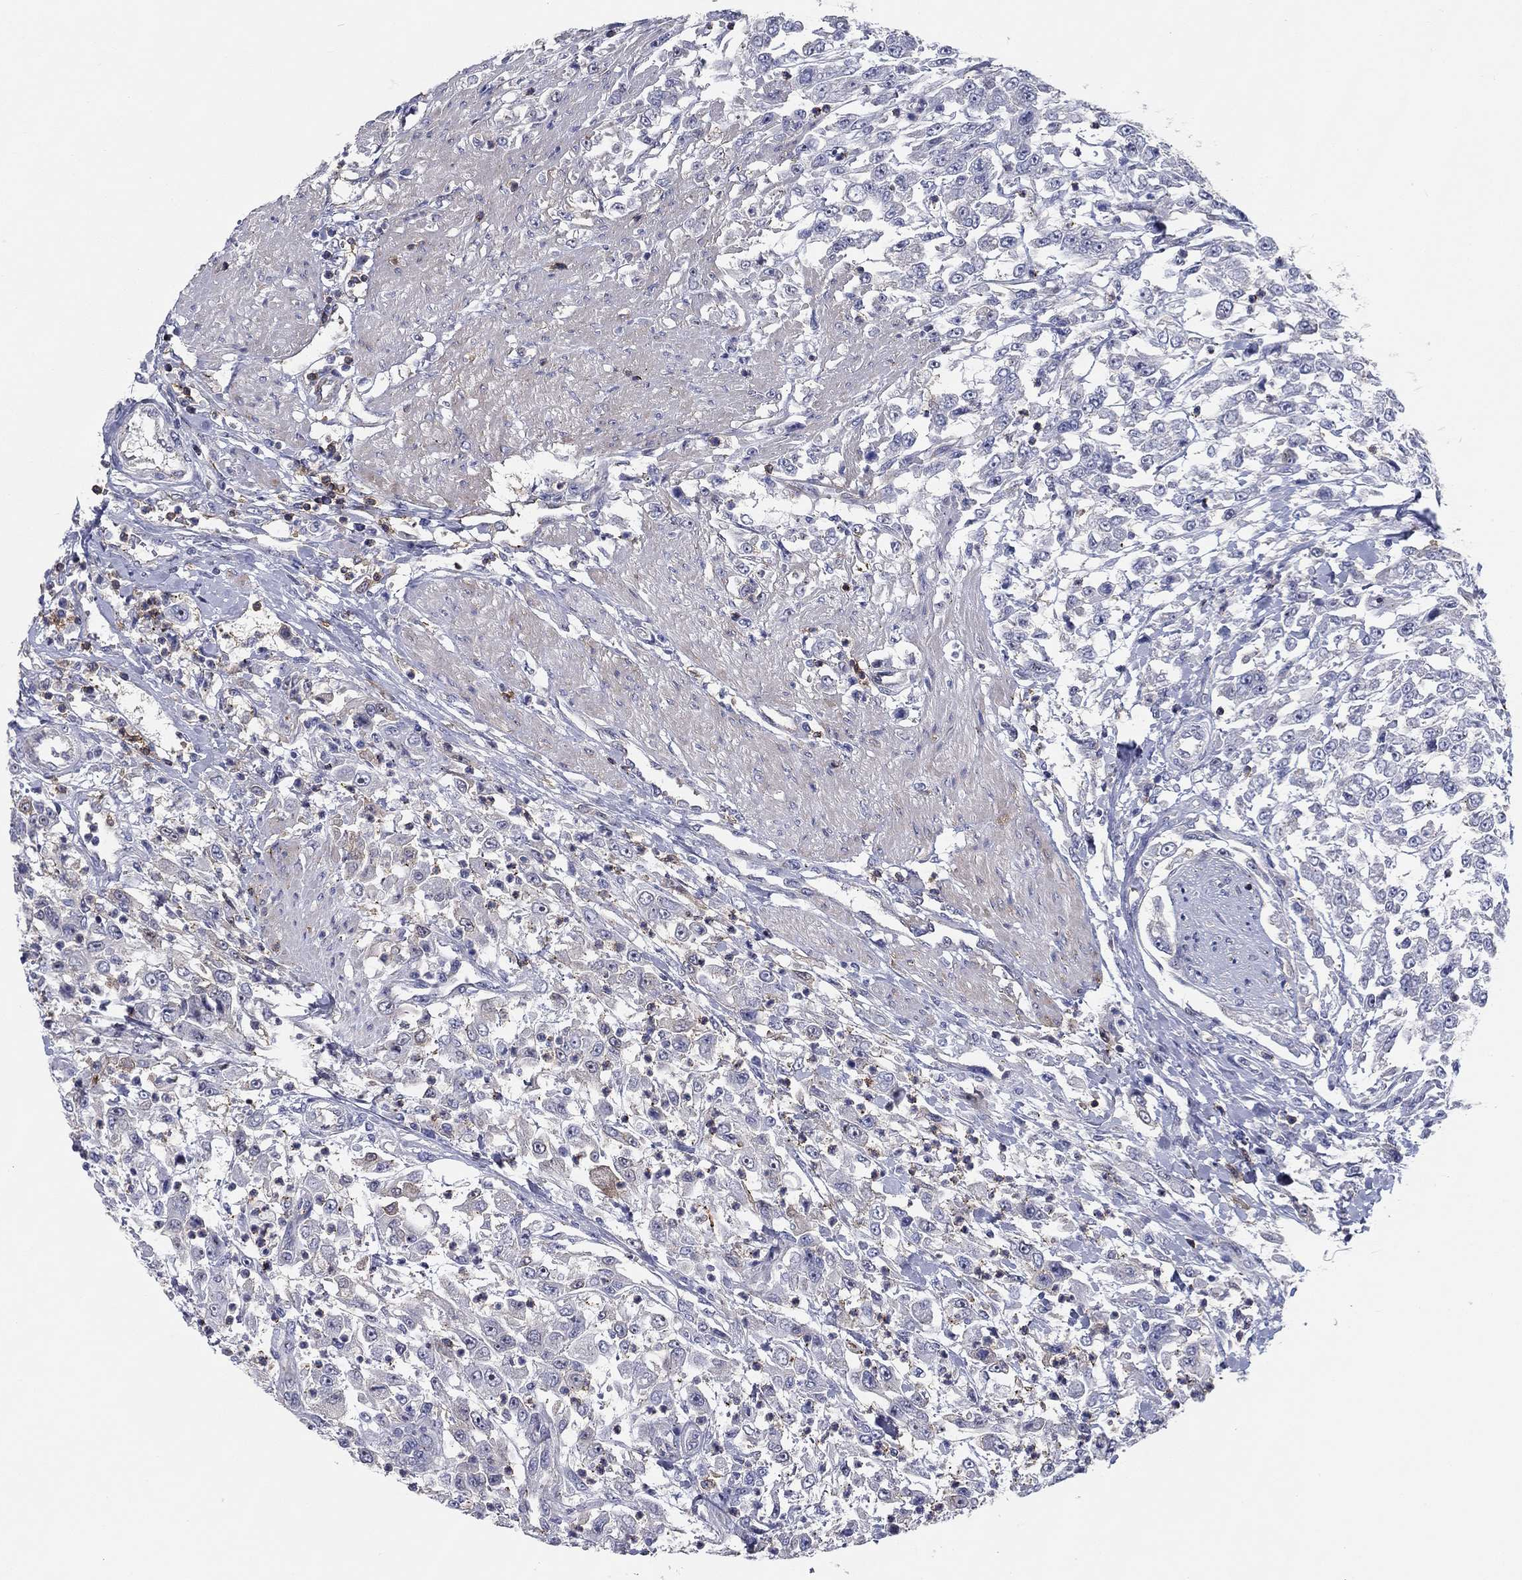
{"staining": {"intensity": "negative", "quantity": "none", "location": "none"}, "tissue": "urothelial cancer", "cell_type": "Tumor cells", "image_type": "cancer", "snomed": [{"axis": "morphology", "description": "Urothelial carcinoma, High grade"}, {"axis": "topography", "description": "Urinary bladder"}], "caption": "An image of human urothelial cancer is negative for staining in tumor cells.", "gene": "SIT1", "patient": {"sex": "male", "age": 46}}